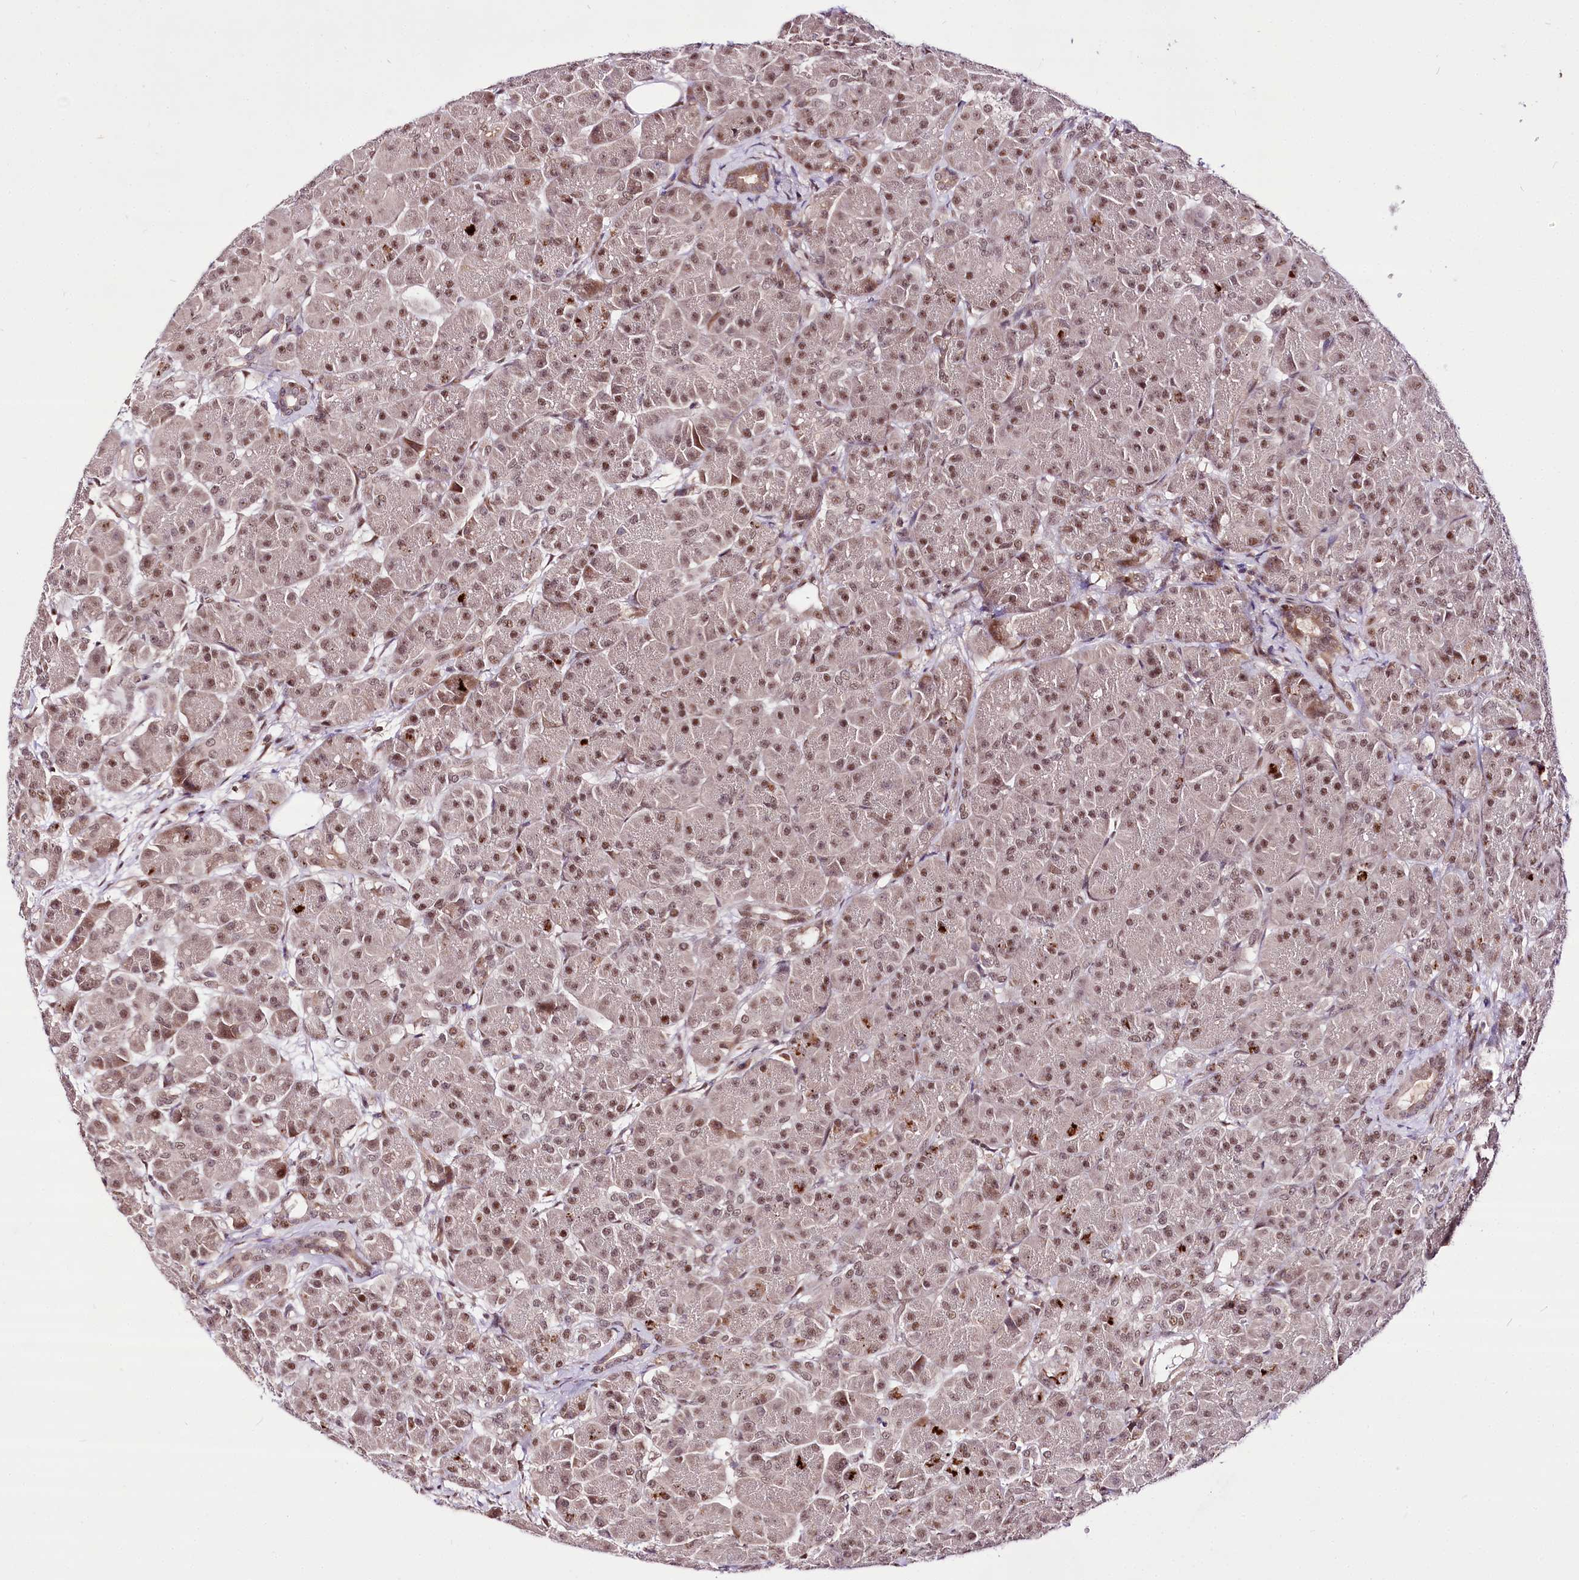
{"staining": {"intensity": "moderate", "quantity": ">75%", "location": "nuclear"}, "tissue": "pancreas", "cell_type": "Exocrine glandular cells", "image_type": "normal", "snomed": [{"axis": "morphology", "description": "Normal tissue, NOS"}, {"axis": "topography", "description": "Pancreas"}], "caption": "The image displays staining of benign pancreas, revealing moderate nuclear protein expression (brown color) within exocrine glandular cells.", "gene": "POLA2", "patient": {"sex": "male", "age": 63}}